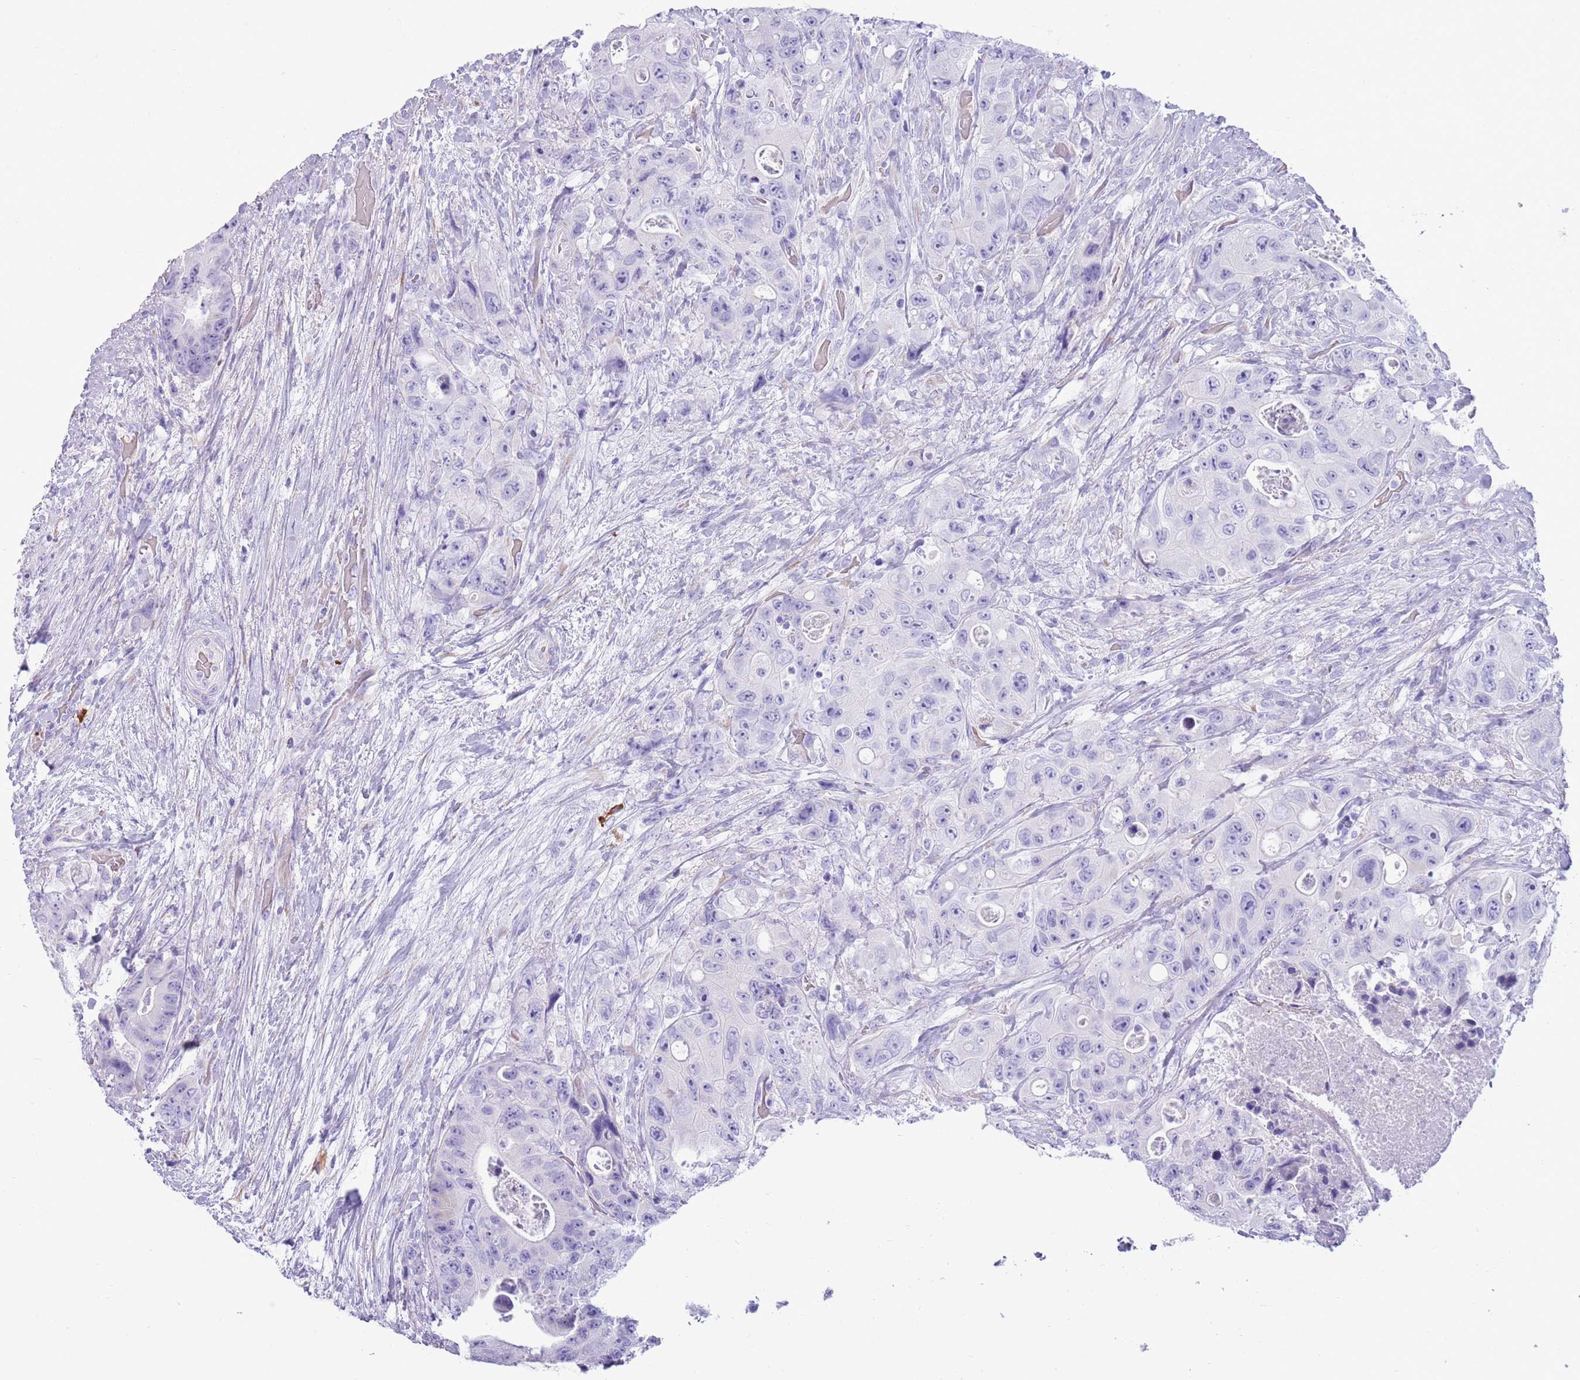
{"staining": {"intensity": "negative", "quantity": "none", "location": "none"}, "tissue": "colorectal cancer", "cell_type": "Tumor cells", "image_type": "cancer", "snomed": [{"axis": "morphology", "description": "Adenocarcinoma, NOS"}, {"axis": "topography", "description": "Colon"}], "caption": "A high-resolution photomicrograph shows IHC staining of colorectal adenocarcinoma, which displays no significant positivity in tumor cells.", "gene": "LY6G5B", "patient": {"sex": "female", "age": 46}}